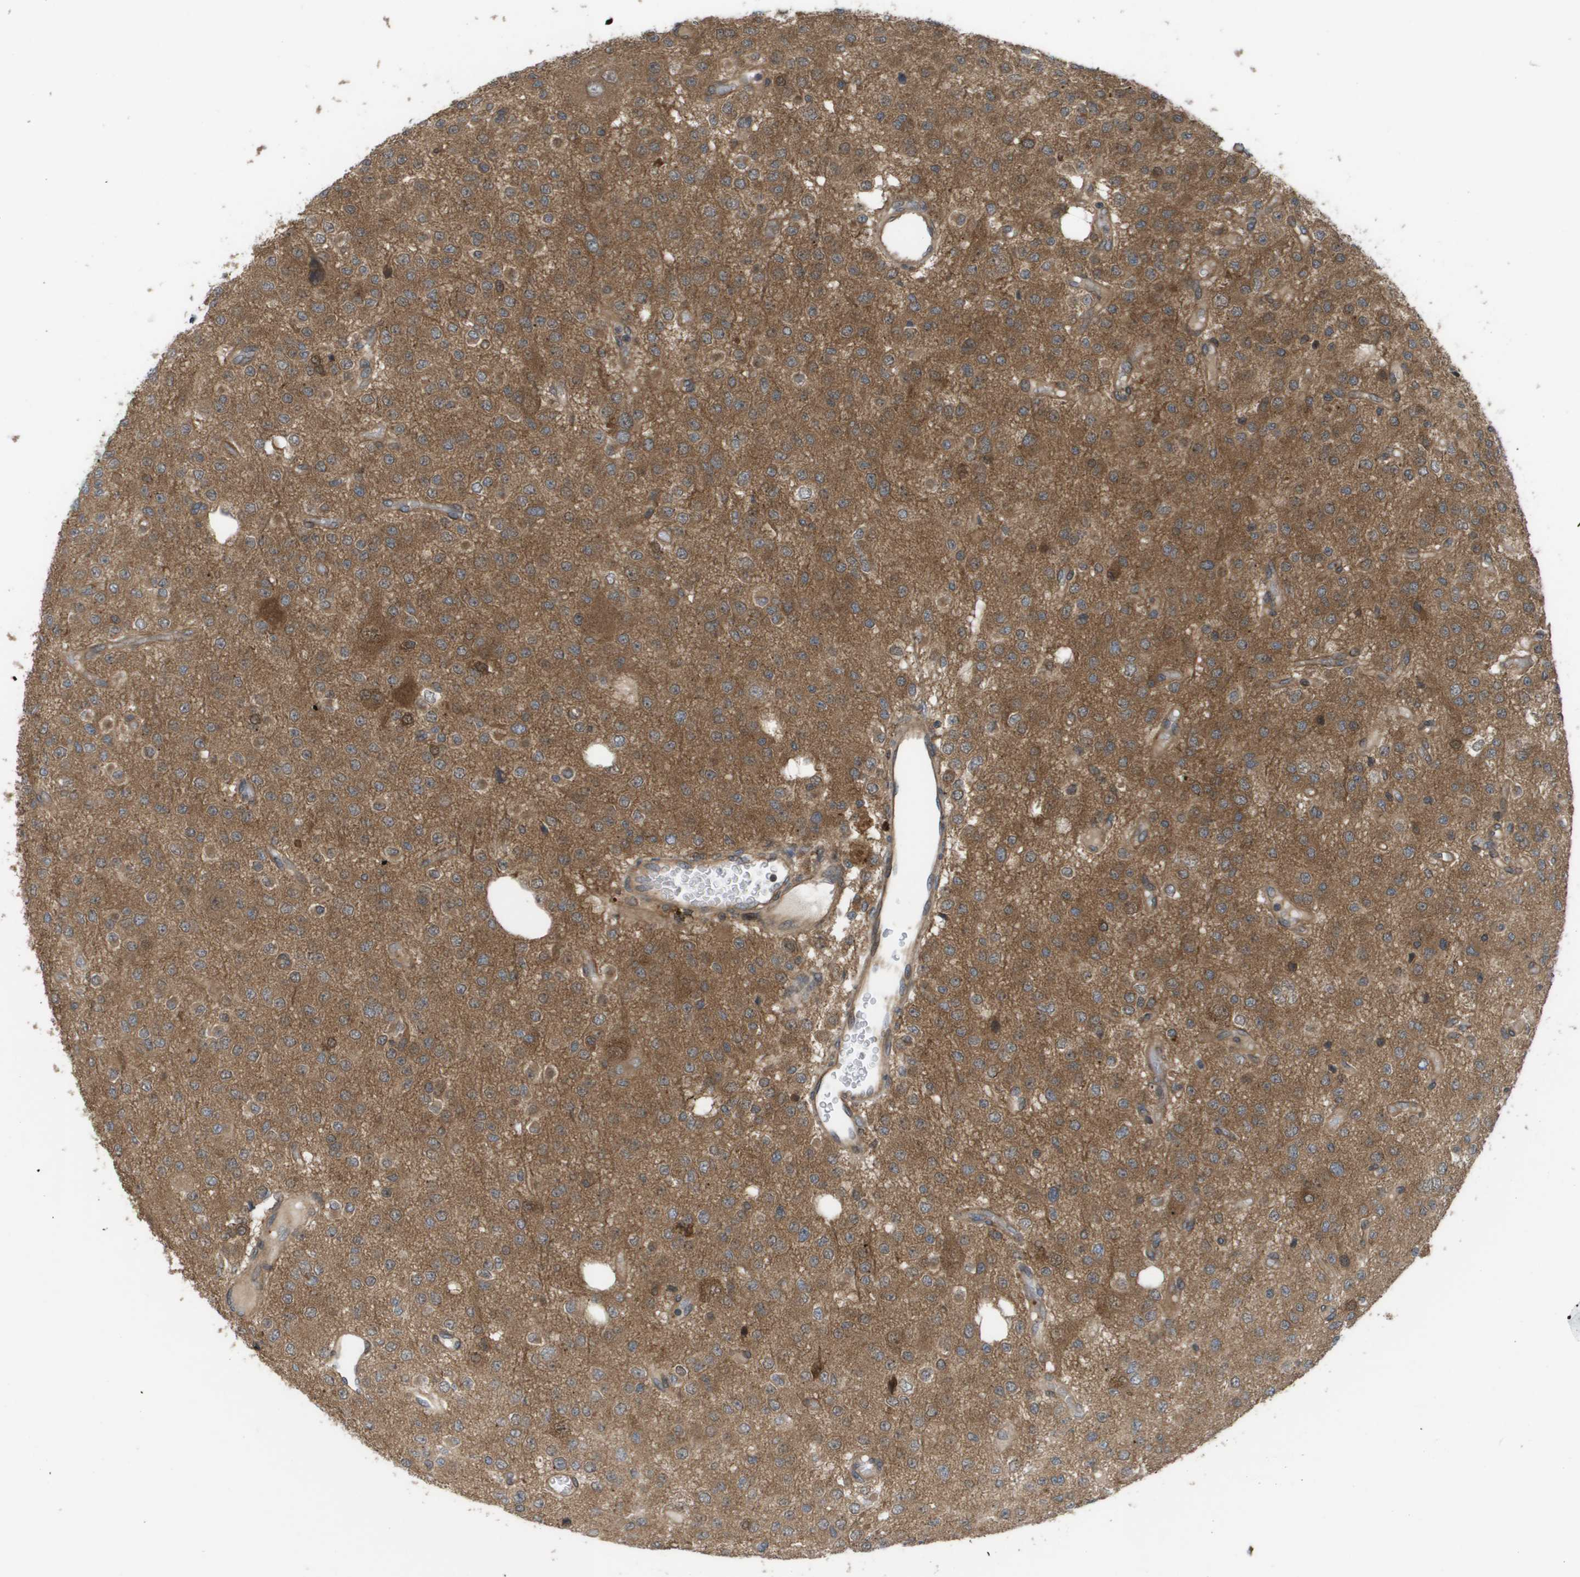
{"staining": {"intensity": "moderate", "quantity": ">75%", "location": "cytoplasmic/membranous"}, "tissue": "glioma", "cell_type": "Tumor cells", "image_type": "cancer", "snomed": [{"axis": "morphology", "description": "Glioma, malignant, Low grade"}, {"axis": "topography", "description": "Brain"}], "caption": "Brown immunohistochemical staining in malignant glioma (low-grade) demonstrates moderate cytoplasmic/membranous expression in about >75% of tumor cells.", "gene": "CTPS2", "patient": {"sex": "male", "age": 38}}